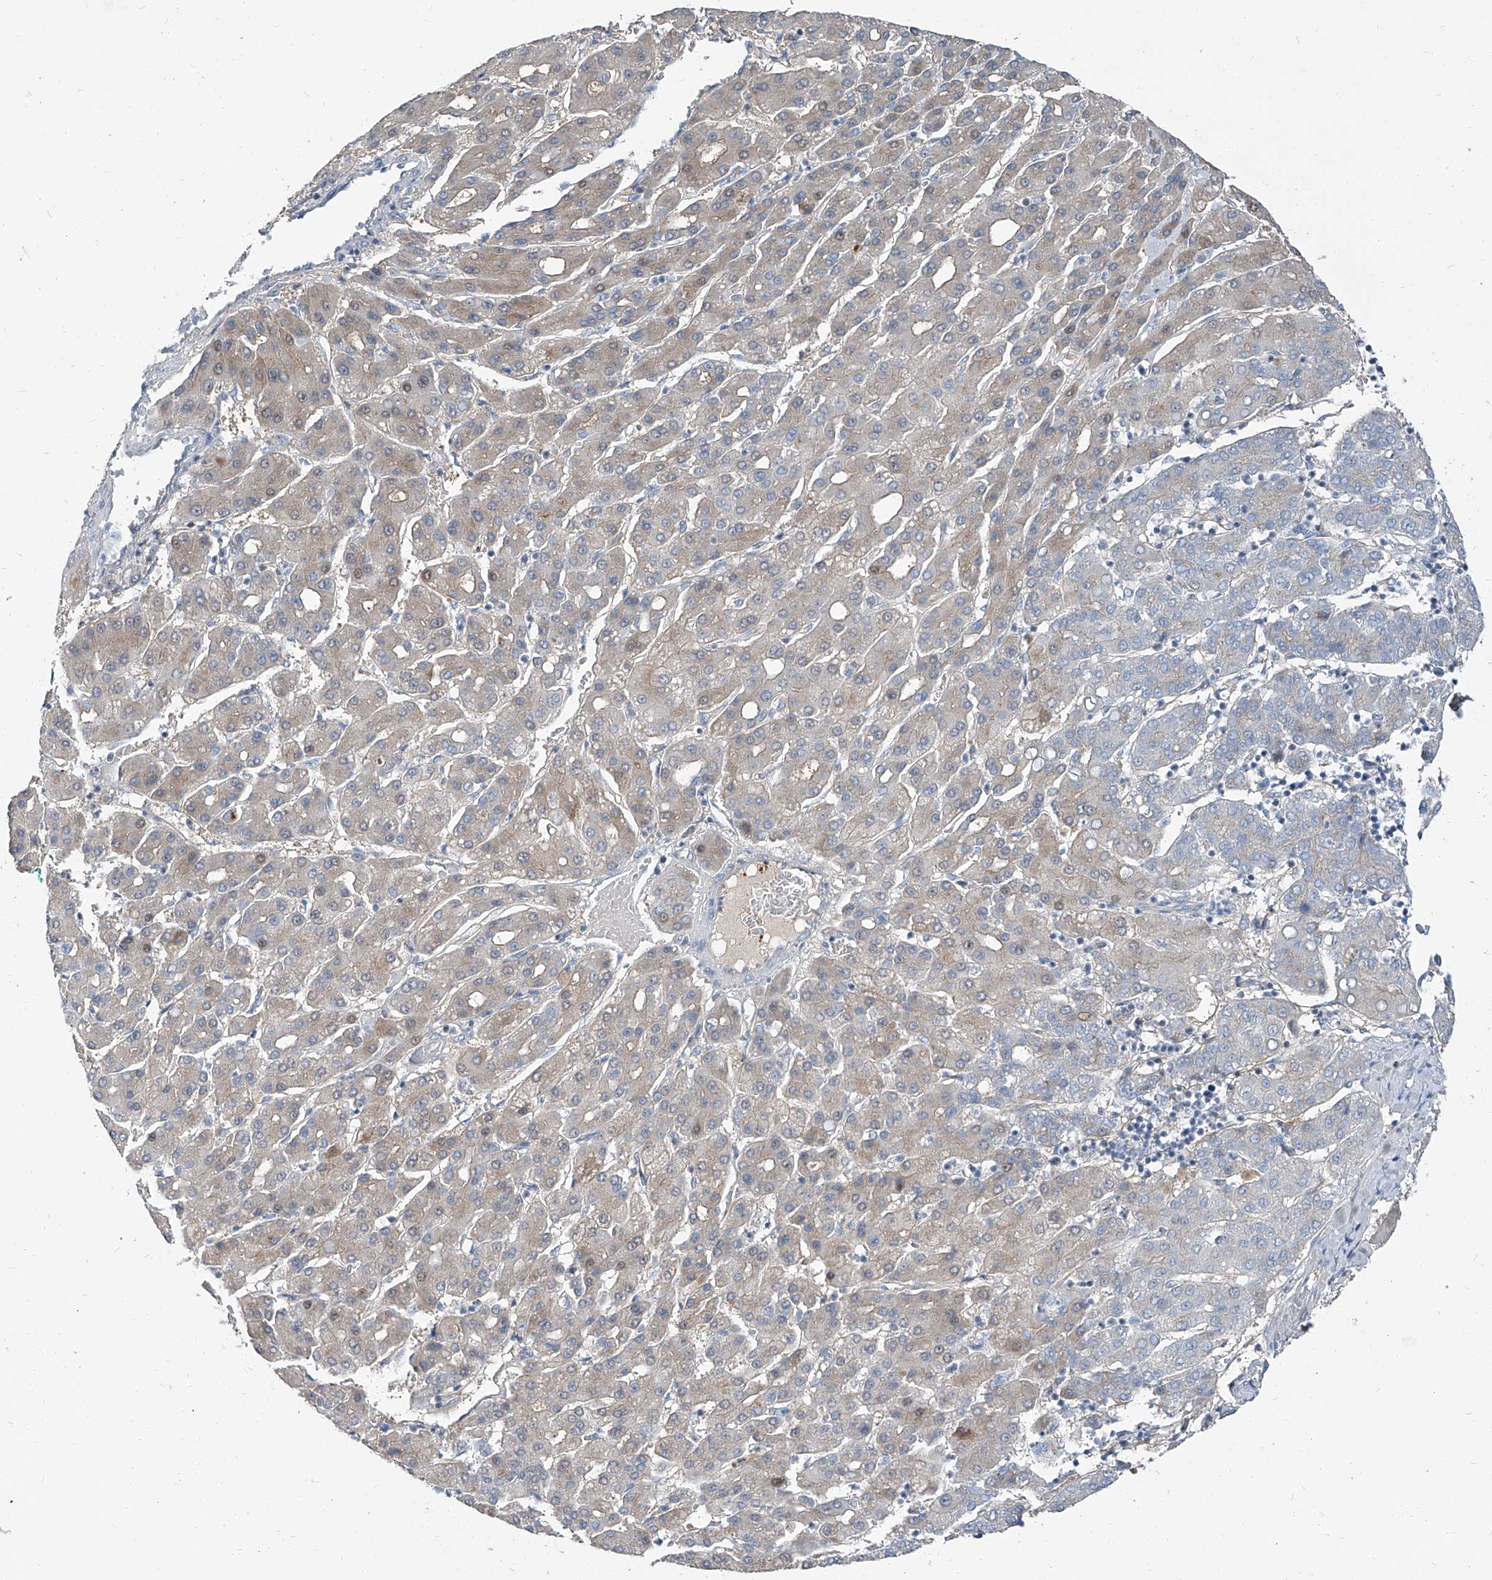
{"staining": {"intensity": "negative", "quantity": "none", "location": "none"}, "tissue": "liver cancer", "cell_type": "Tumor cells", "image_type": "cancer", "snomed": [{"axis": "morphology", "description": "Carcinoma, Hepatocellular, NOS"}, {"axis": "topography", "description": "Liver"}], "caption": "This micrograph is of liver cancer stained with IHC to label a protein in brown with the nuclei are counter-stained blue. There is no staining in tumor cells.", "gene": "HOXA3", "patient": {"sex": "male", "age": 65}}